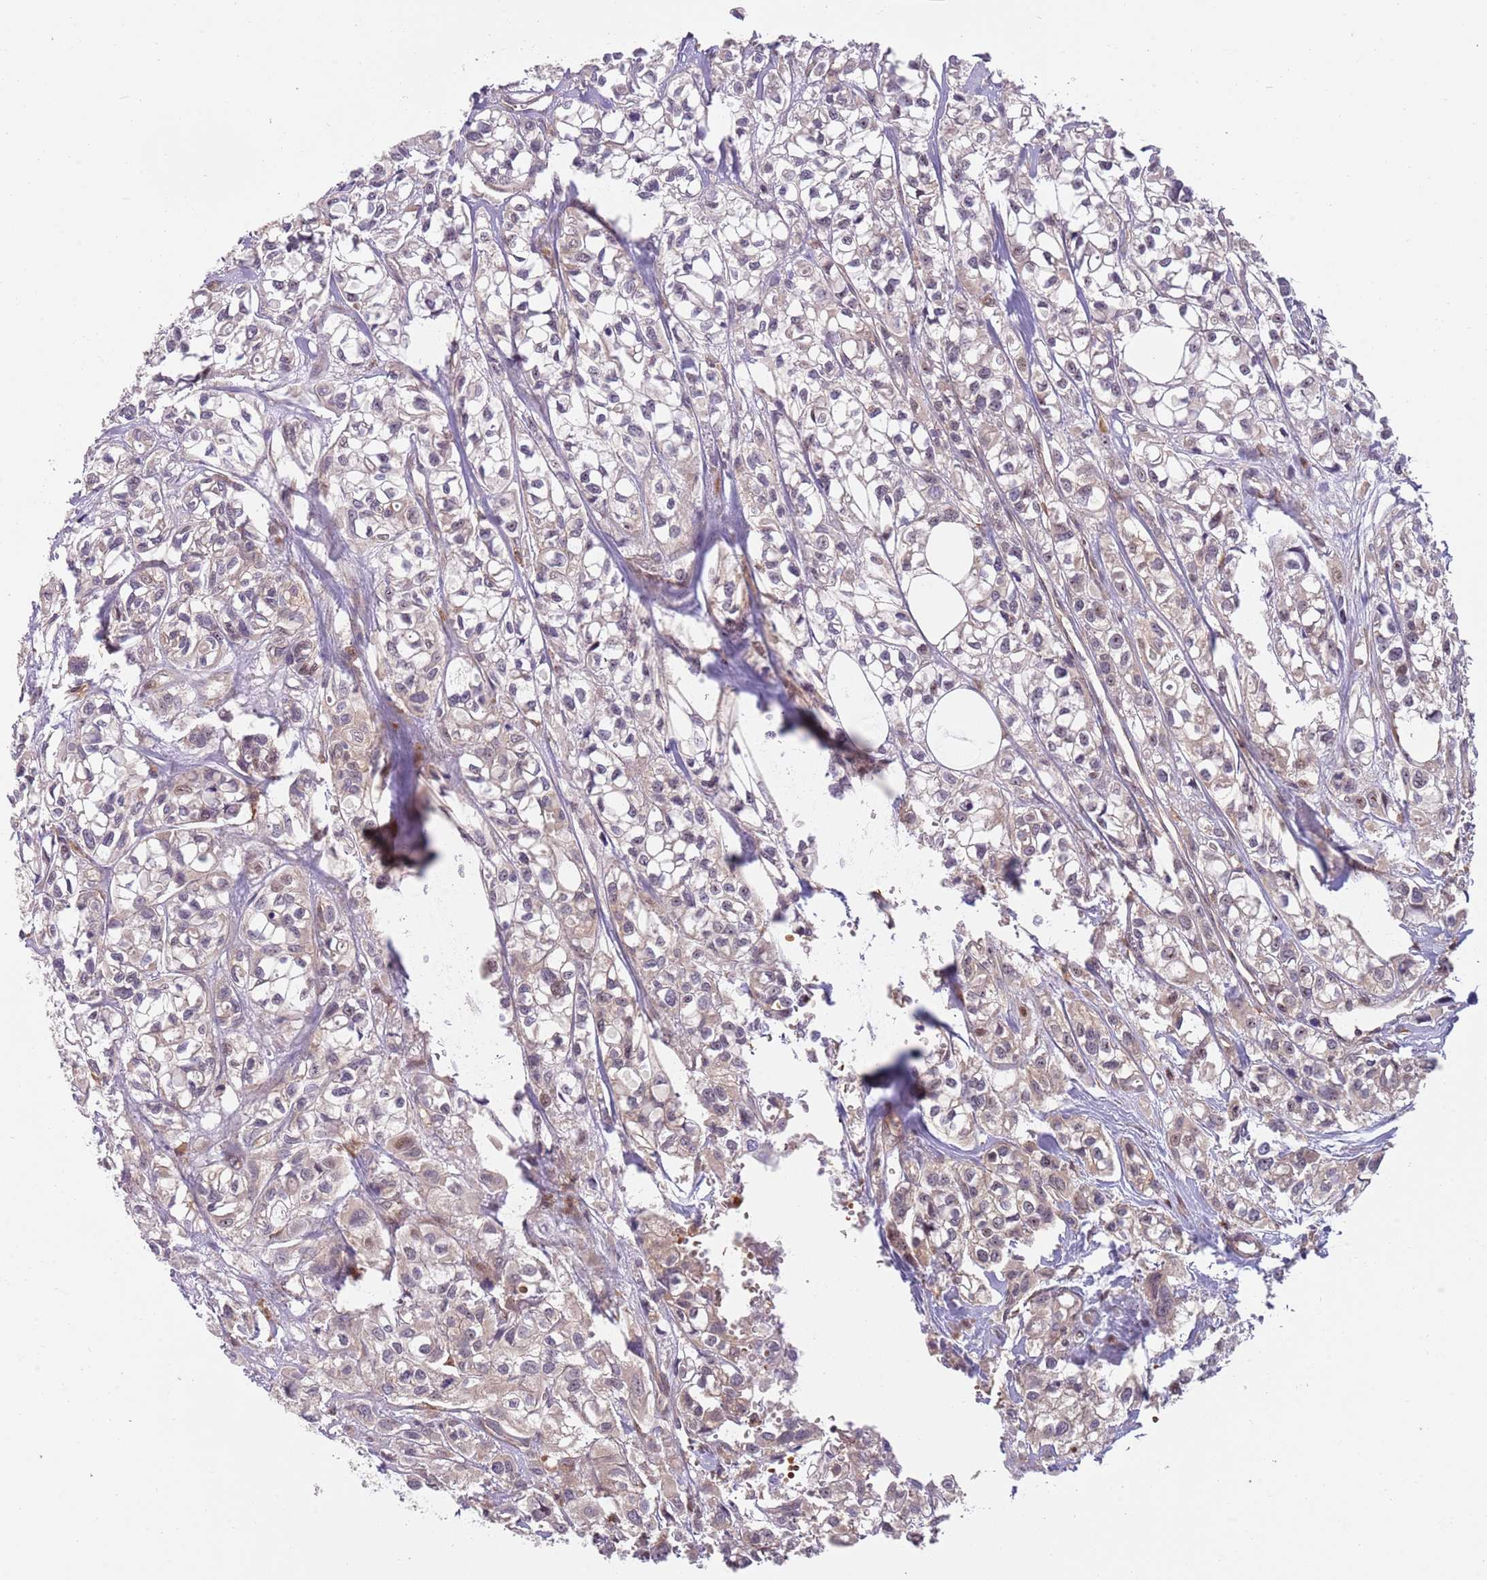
{"staining": {"intensity": "negative", "quantity": "none", "location": "none"}, "tissue": "urothelial cancer", "cell_type": "Tumor cells", "image_type": "cancer", "snomed": [{"axis": "morphology", "description": "Urothelial carcinoma, High grade"}, {"axis": "topography", "description": "Urinary bladder"}], "caption": "High-grade urothelial carcinoma stained for a protein using IHC reveals no expression tumor cells.", "gene": "GGA1", "patient": {"sex": "male", "age": 67}}